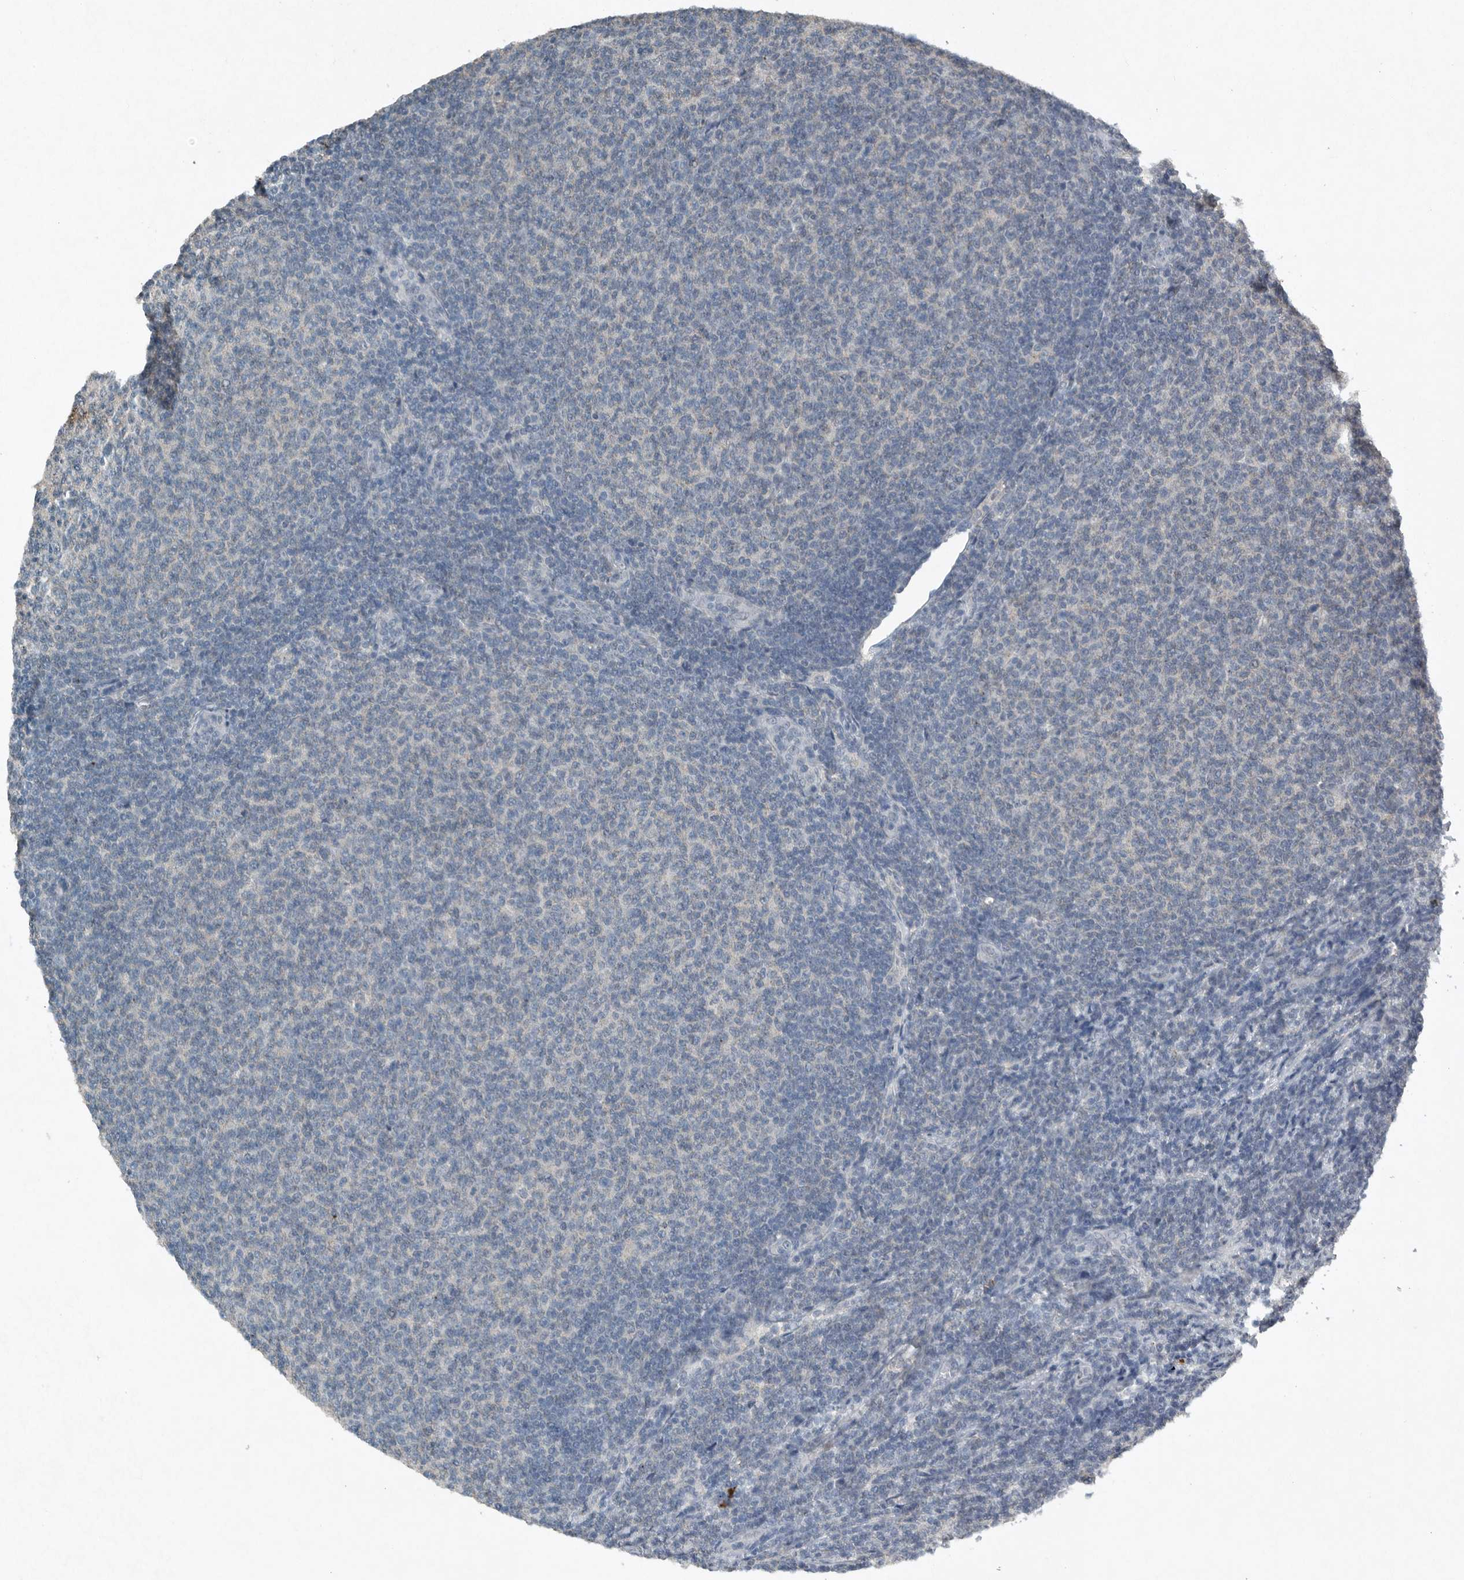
{"staining": {"intensity": "negative", "quantity": "none", "location": "none"}, "tissue": "lymphoma", "cell_type": "Tumor cells", "image_type": "cancer", "snomed": [{"axis": "morphology", "description": "Malignant lymphoma, non-Hodgkin's type, Low grade"}, {"axis": "topography", "description": "Lymph node"}], "caption": "Tumor cells are negative for protein expression in human lymphoma.", "gene": "IL20", "patient": {"sex": "male", "age": 66}}